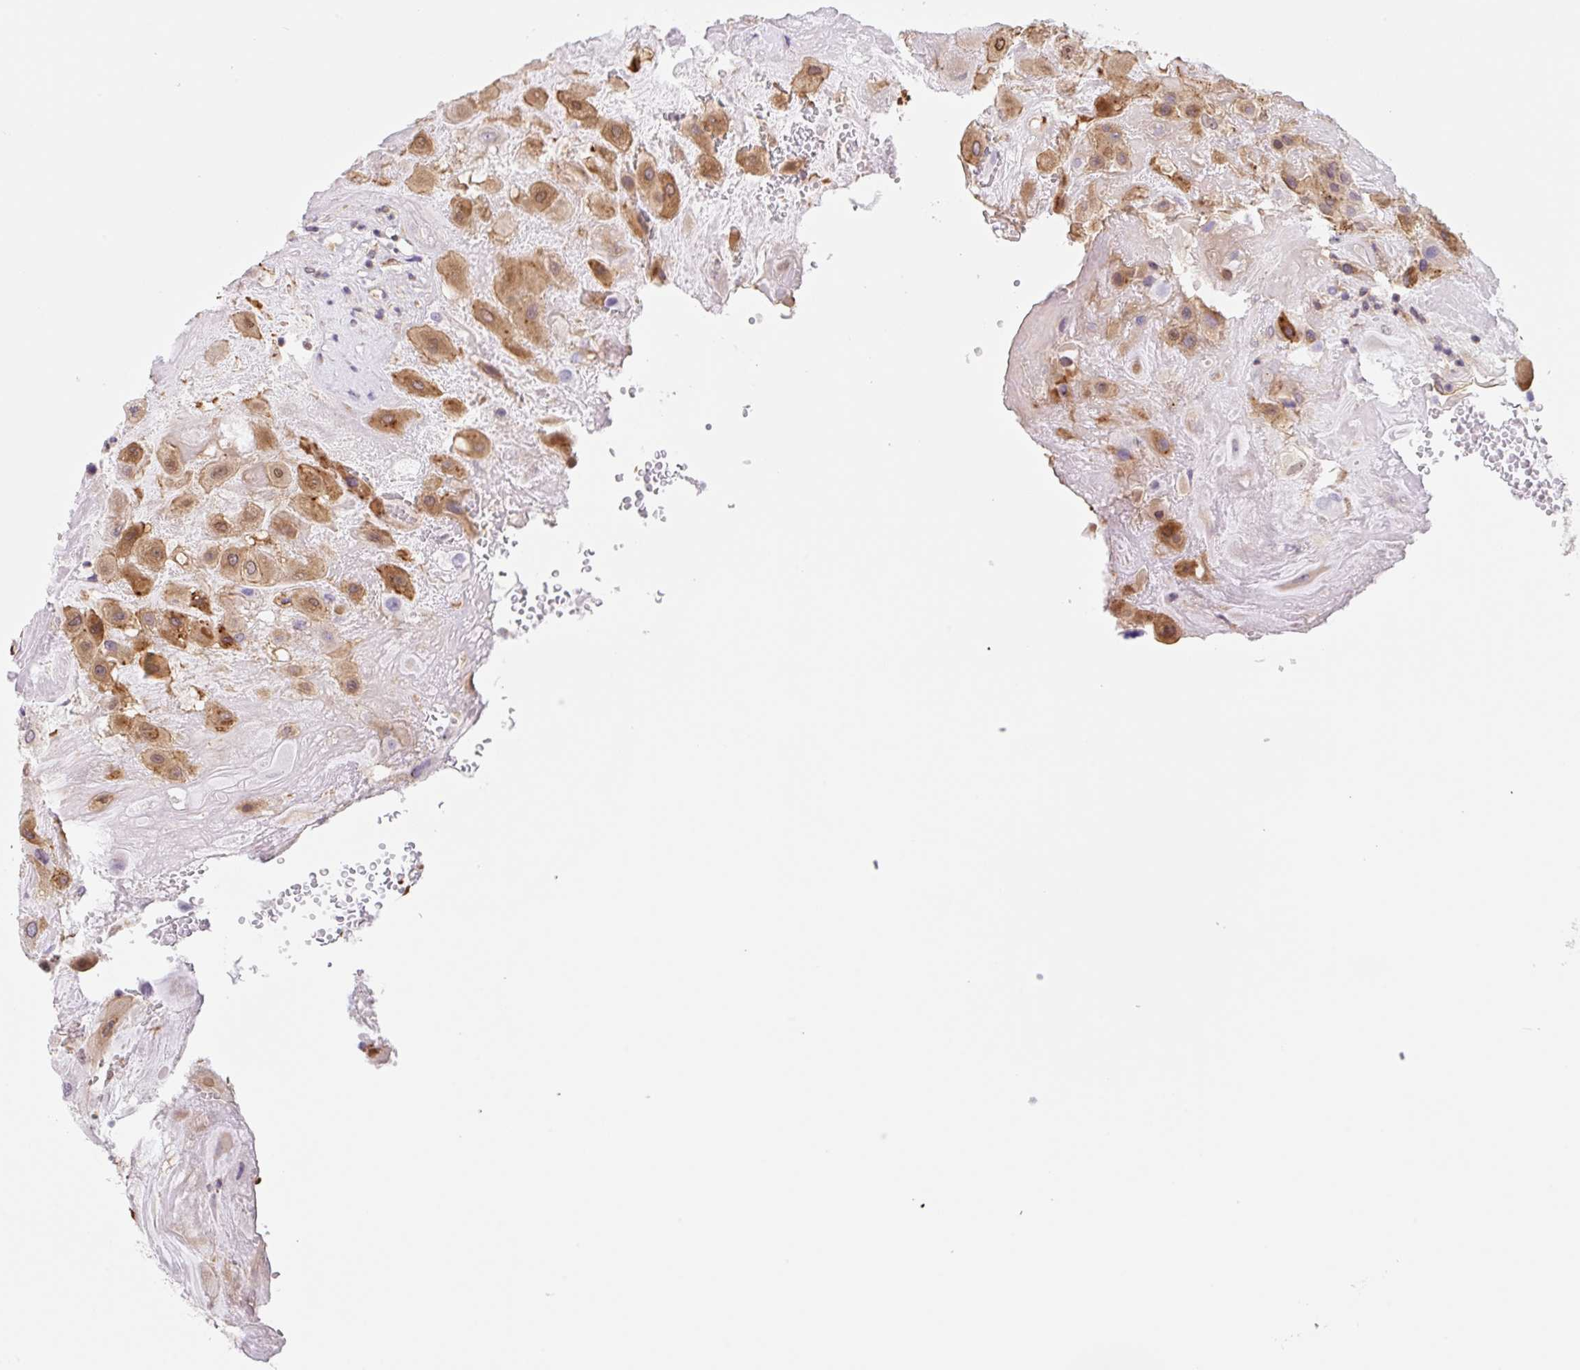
{"staining": {"intensity": "moderate", "quantity": ">75%", "location": "cytoplasmic/membranous,nuclear"}, "tissue": "placenta", "cell_type": "Decidual cells", "image_type": "normal", "snomed": [{"axis": "morphology", "description": "Normal tissue, NOS"}, {"axis": "topography", "description": "Placenta"}], "caption": "Protein expression by IHC reveals moderate cytoplasmic/membranous,nuclear positivity in approximately >75% of decidual cells in unremarkable placenta. (DAB = brown stain, brightfield microscopy at high magnification).", "gene": "TBPL2", "patient": {"sex": "female", "age": 32}}